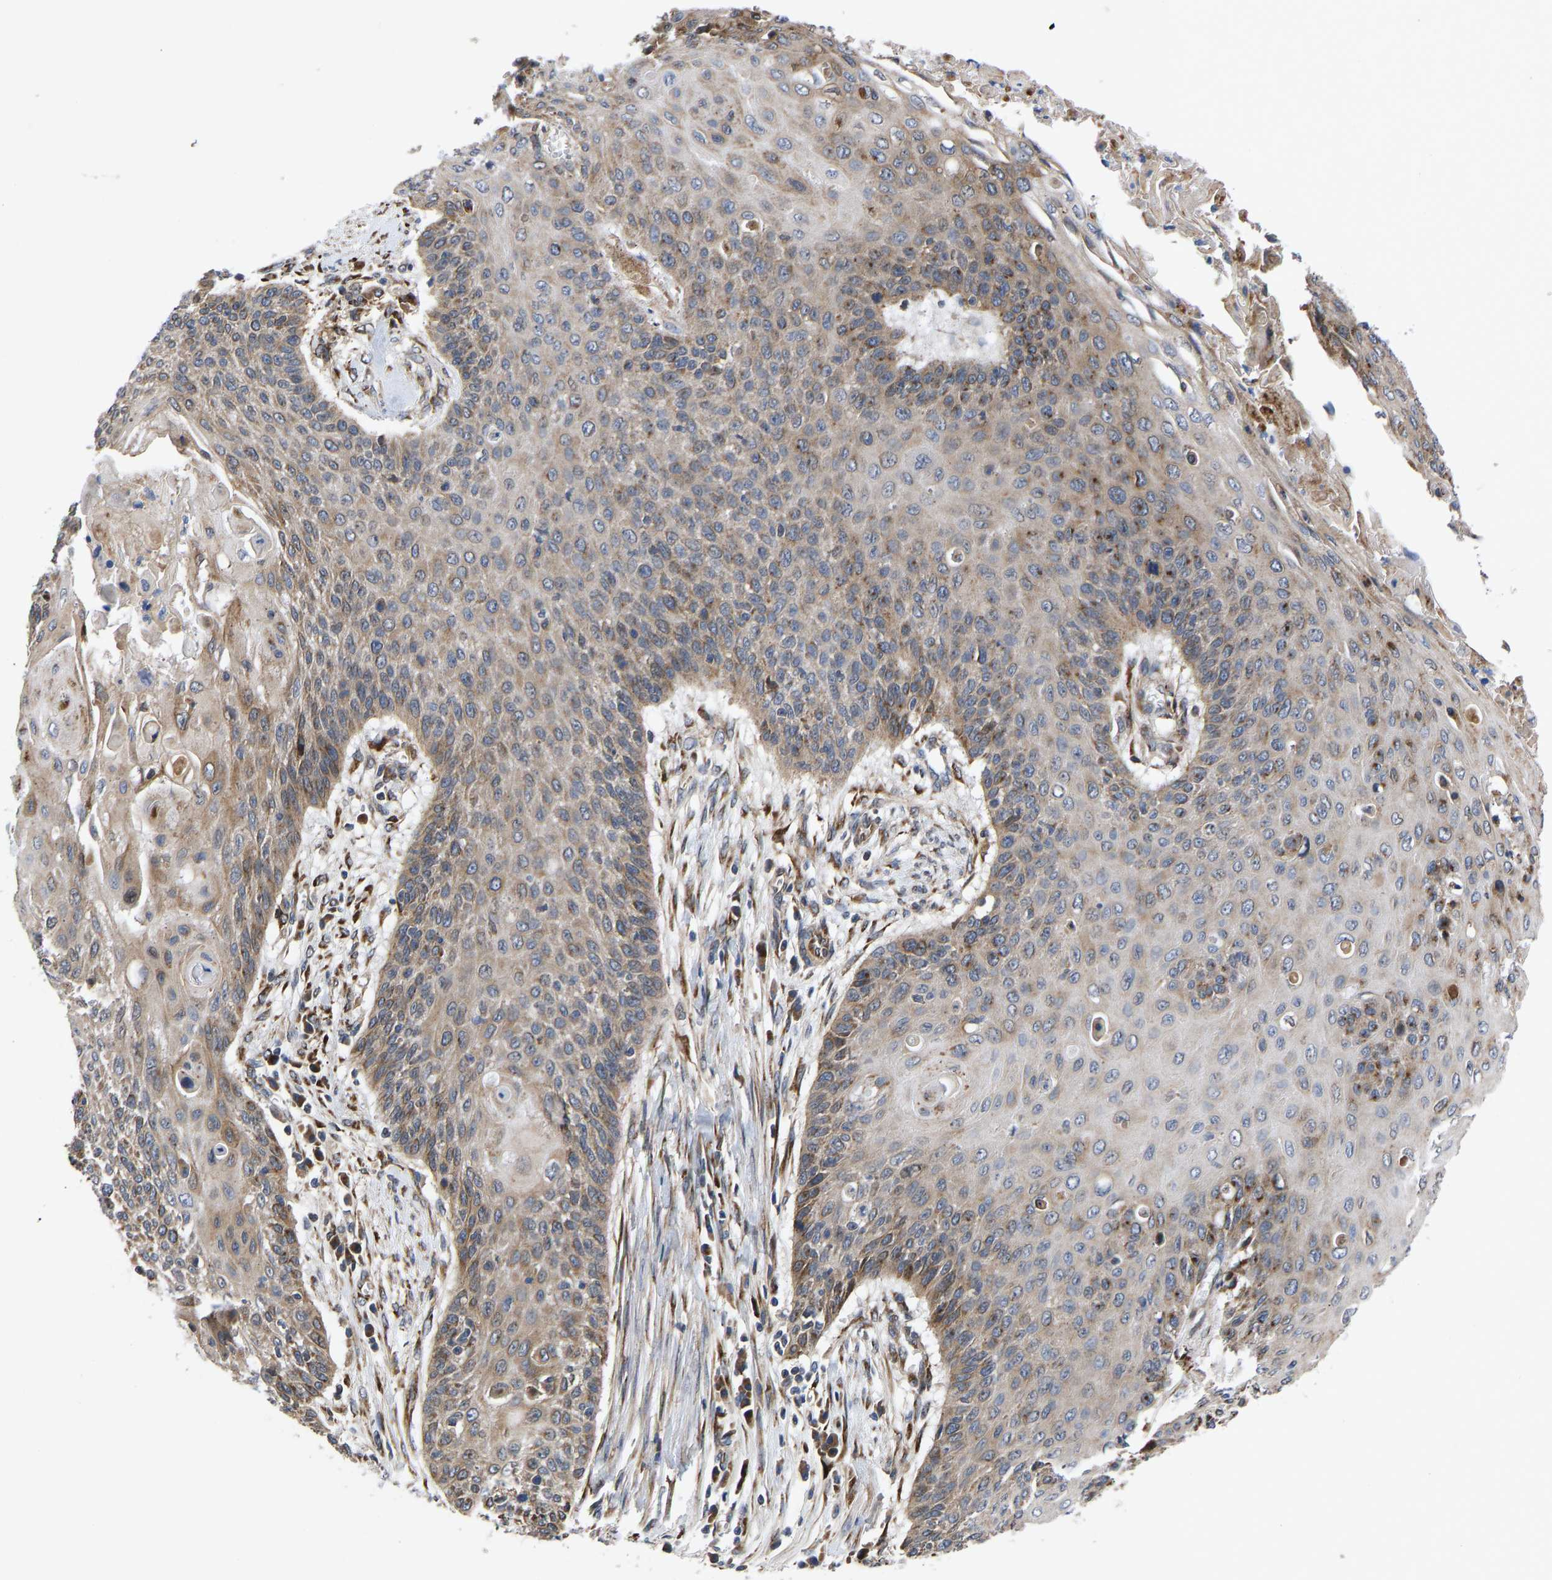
{"staining": {"intensity": "moderate", "quantity": "25%-75%", "location": "cytoplasmic/membranous"}, "tissue": "cervical cancer", "cell_type": "Tumor cells", "image_type": "cancer", "snomed": [{"axis": "morphology", "description": "Squamous cell carcinoma, NOS"}, {"axis": "topography", "description": "Cervix"}], "caption": "A micrograph showing moderate cytoplasmic/membranous staining in about 25%-75% of tumor cells in cervical cancer (squamous cell carcinoma), as visualized by brown immunohistochemical staining.", "gene": "FRRS1", "patient": {"sex": "female", "age": 39}}